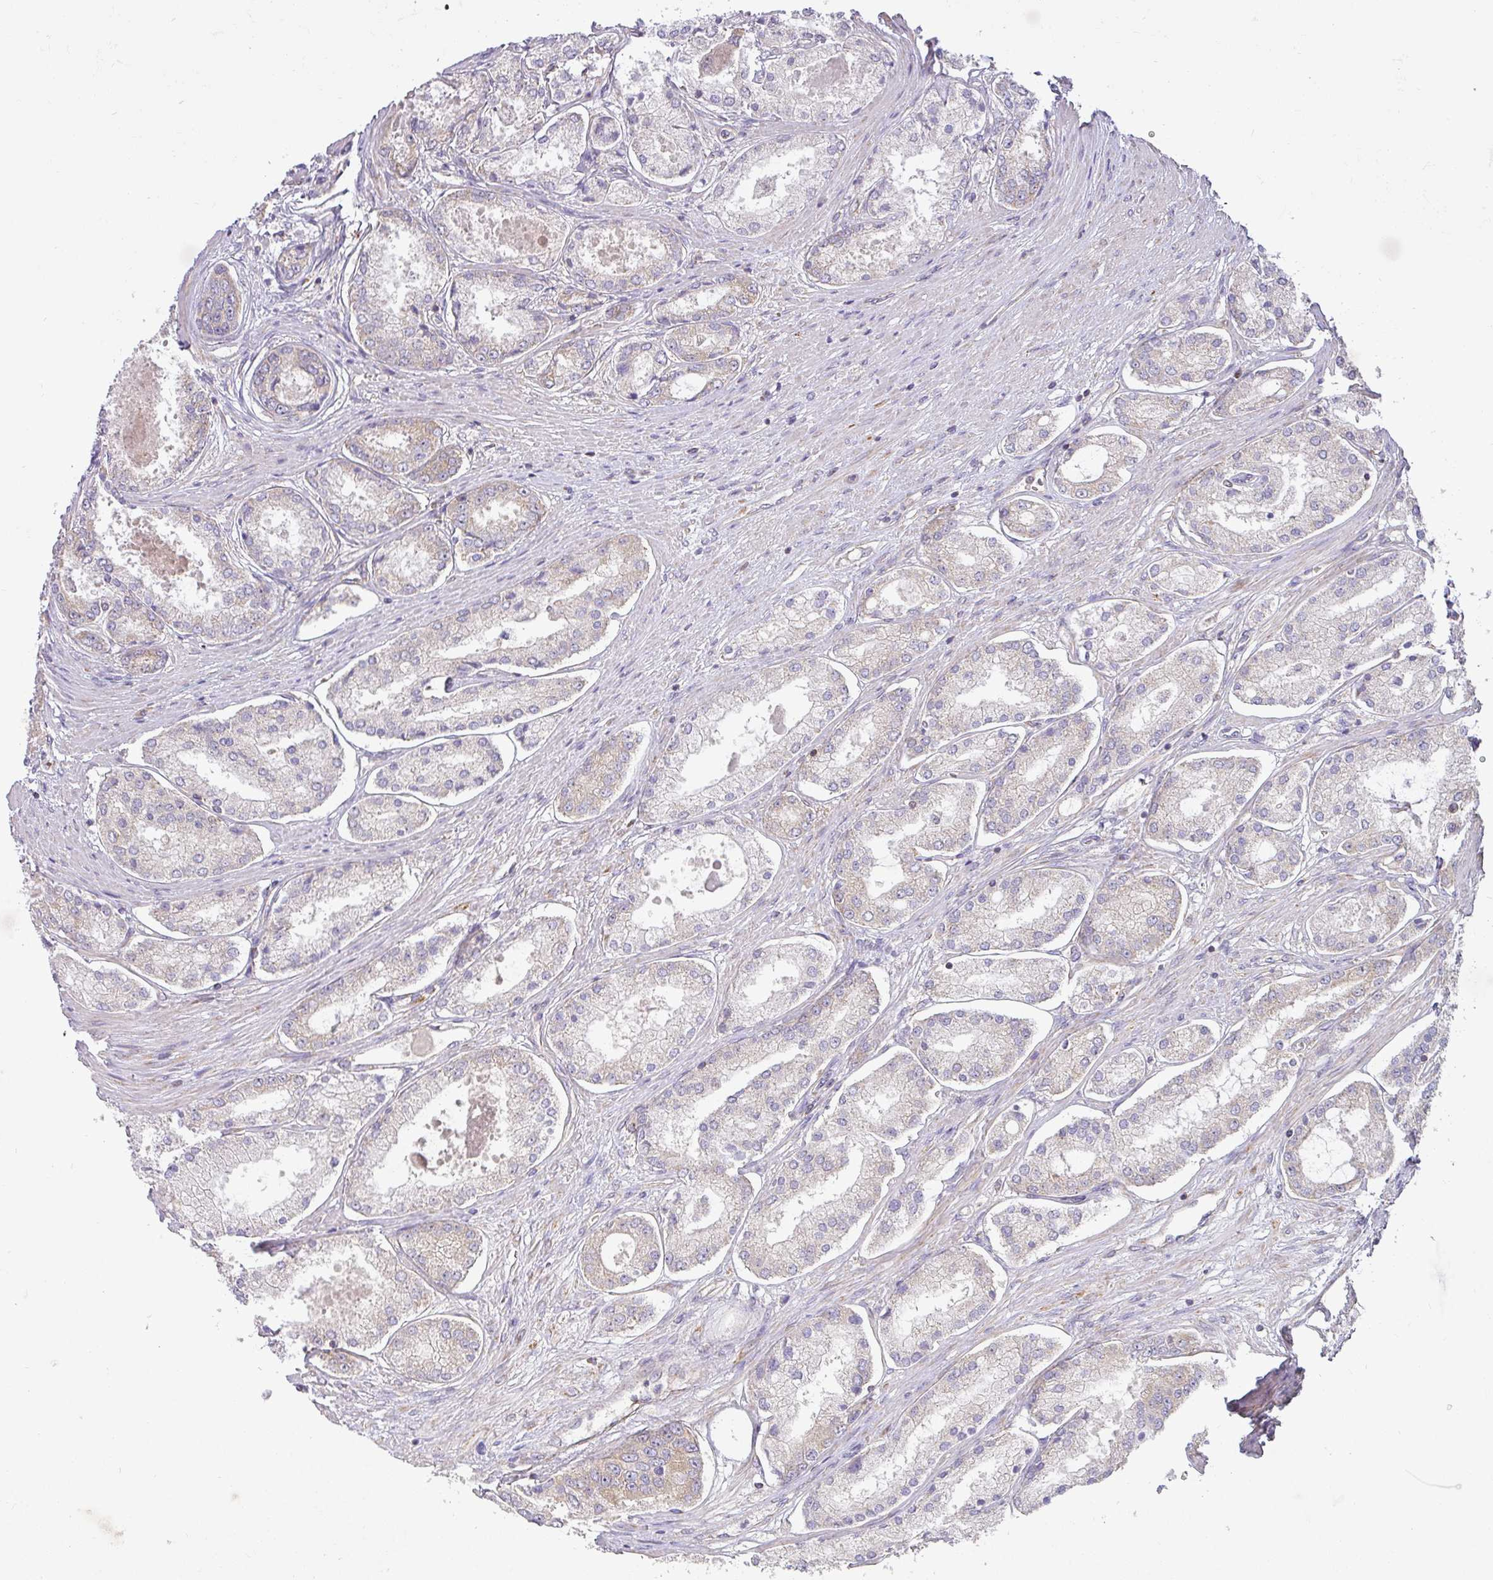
{"staining": {"intensity": "weak", "quantity": "<25%", "location": "cytoplasmic/membranous"}, "tissue": "prostate cancer", "cell_type": "Tumor cells", "image_type": "cancer", "snomed": [{"axis": "morphology", "description": "Adenocarcinoma, Low grade"}, {"axis": "topography", "description": "Prostate"}], "caption": "Protein analysis of prostate cancer (low-grade adenocarcinoma) reveals no significant positivity in tumor cells.", "gene": "ZNF211", "patient": {"sex": "male", "age": 68}}